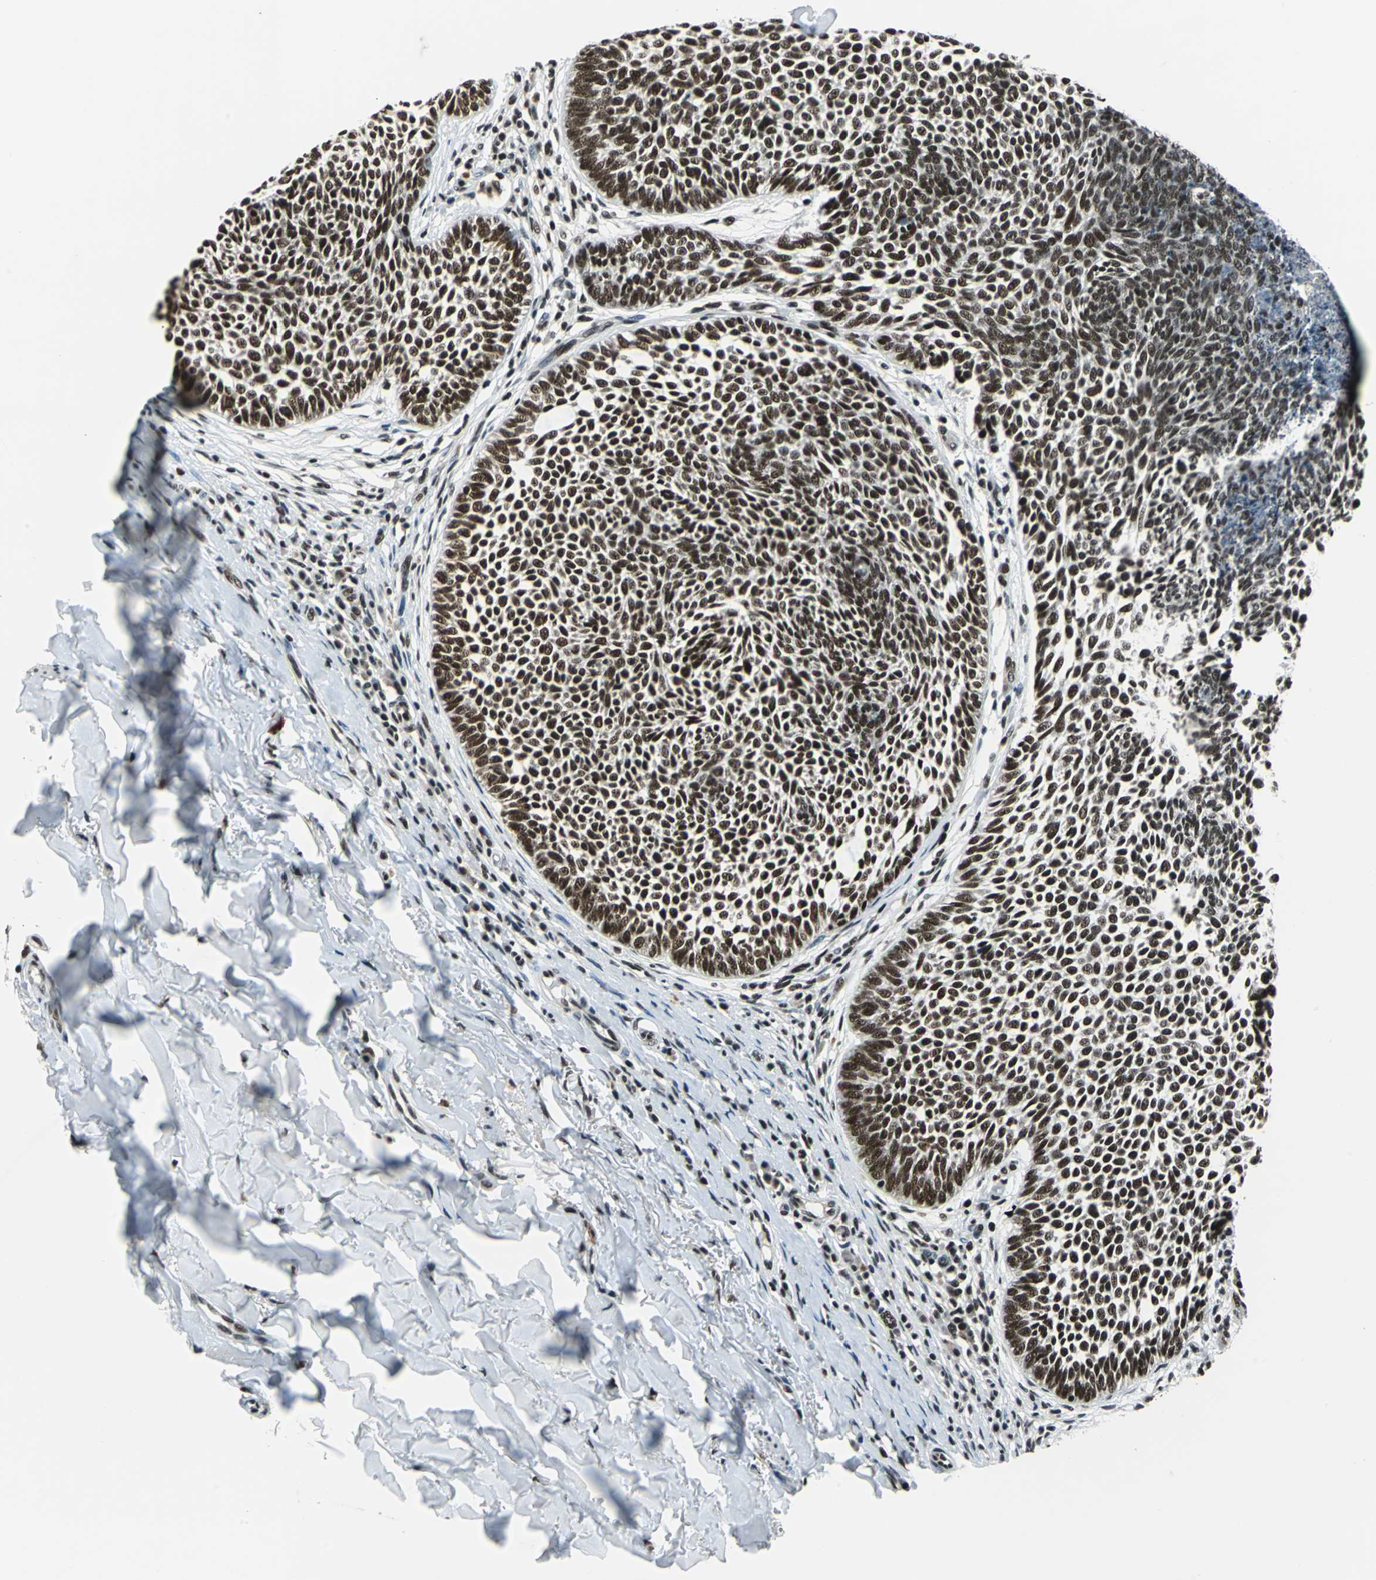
{"staining": {"intensity": "strong", "quantity": ">75%", "location": "nuclear"}, "tissue": "skin cancer", "cell_type": "Tumor cells", "image_type": "cancer", "snomed": [{"axis": "morphology", "description": "Normal tissue, NOS"}, {"axis": "morphology", "description": "Basal cell carcinoma"}, {"axis": "topography", "description": "Skin"}], "caption": "The image exhibits staining of skin basal cell carcinoma, revealing strong nuclear protein expression (brown color) within tumor cells. (Stains: DAB in brown, nuclei in blue, Microscopy: brightfield microscopy at high magnification).", "gene": "BCLAF1", "patient": {"sex": "male", "age": 87}}